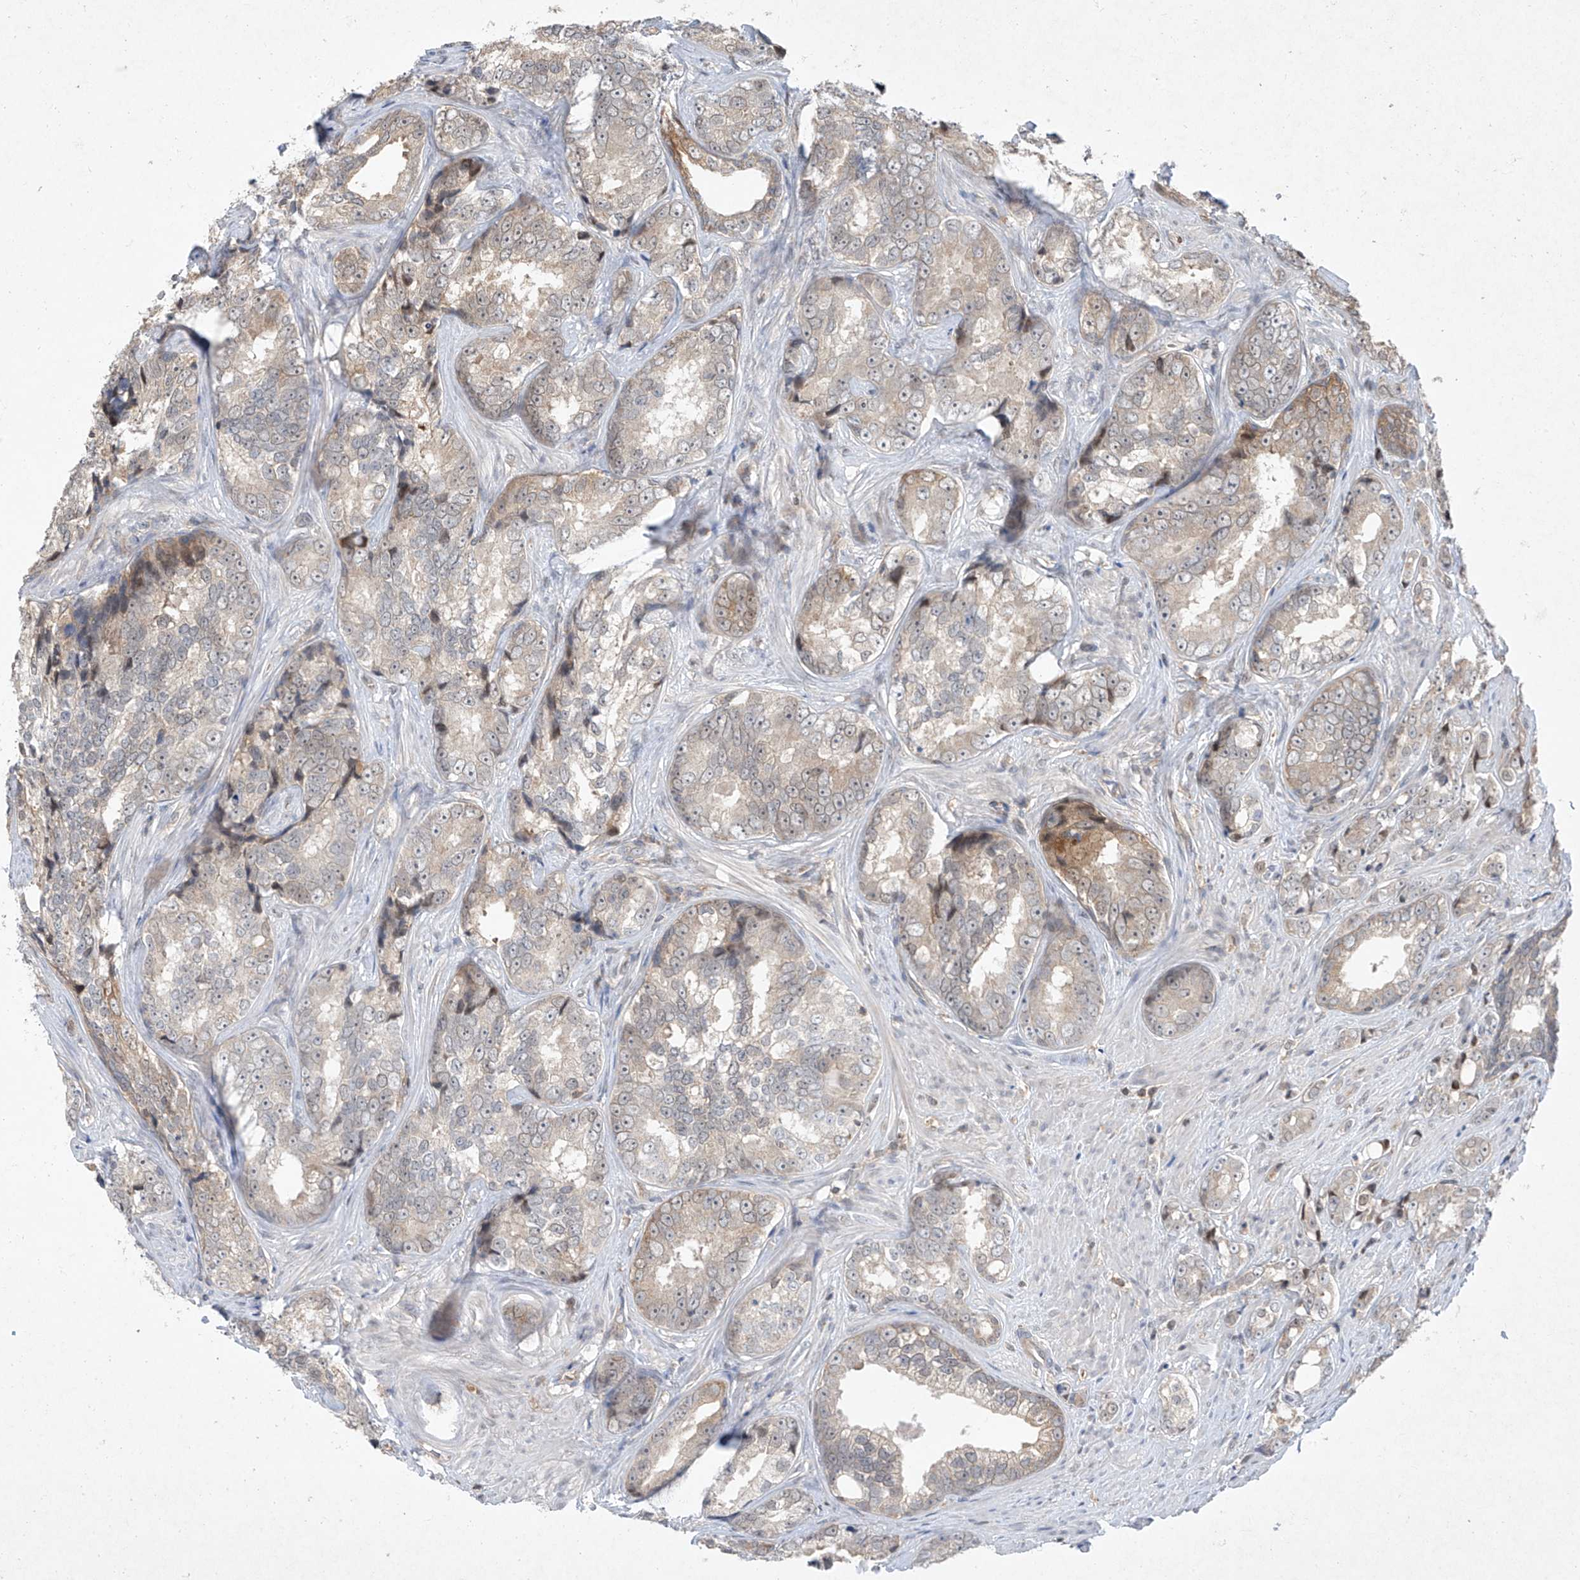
{"staining": {"intensity": "weak", "quantity": "25%-75%", "location": "cytoplasmic/membranous"}, "tissue": "prostate cancer", "cell_type": "Tumor cells", "image_type": "cancer", "snomed": [{"axis": "morphology", "description": "Adenocarcinoma, High grade"}, {"axis": "topography", "description": "Prostate"}], "caption": "Prostate adenocarcinoma (high-grade) tissue reveals weak cytoplasmic/membranous expression in about 25%-75% of tumor cells", "gene": "ZNF358", "patient": {"sex": "male", "age": 66}}